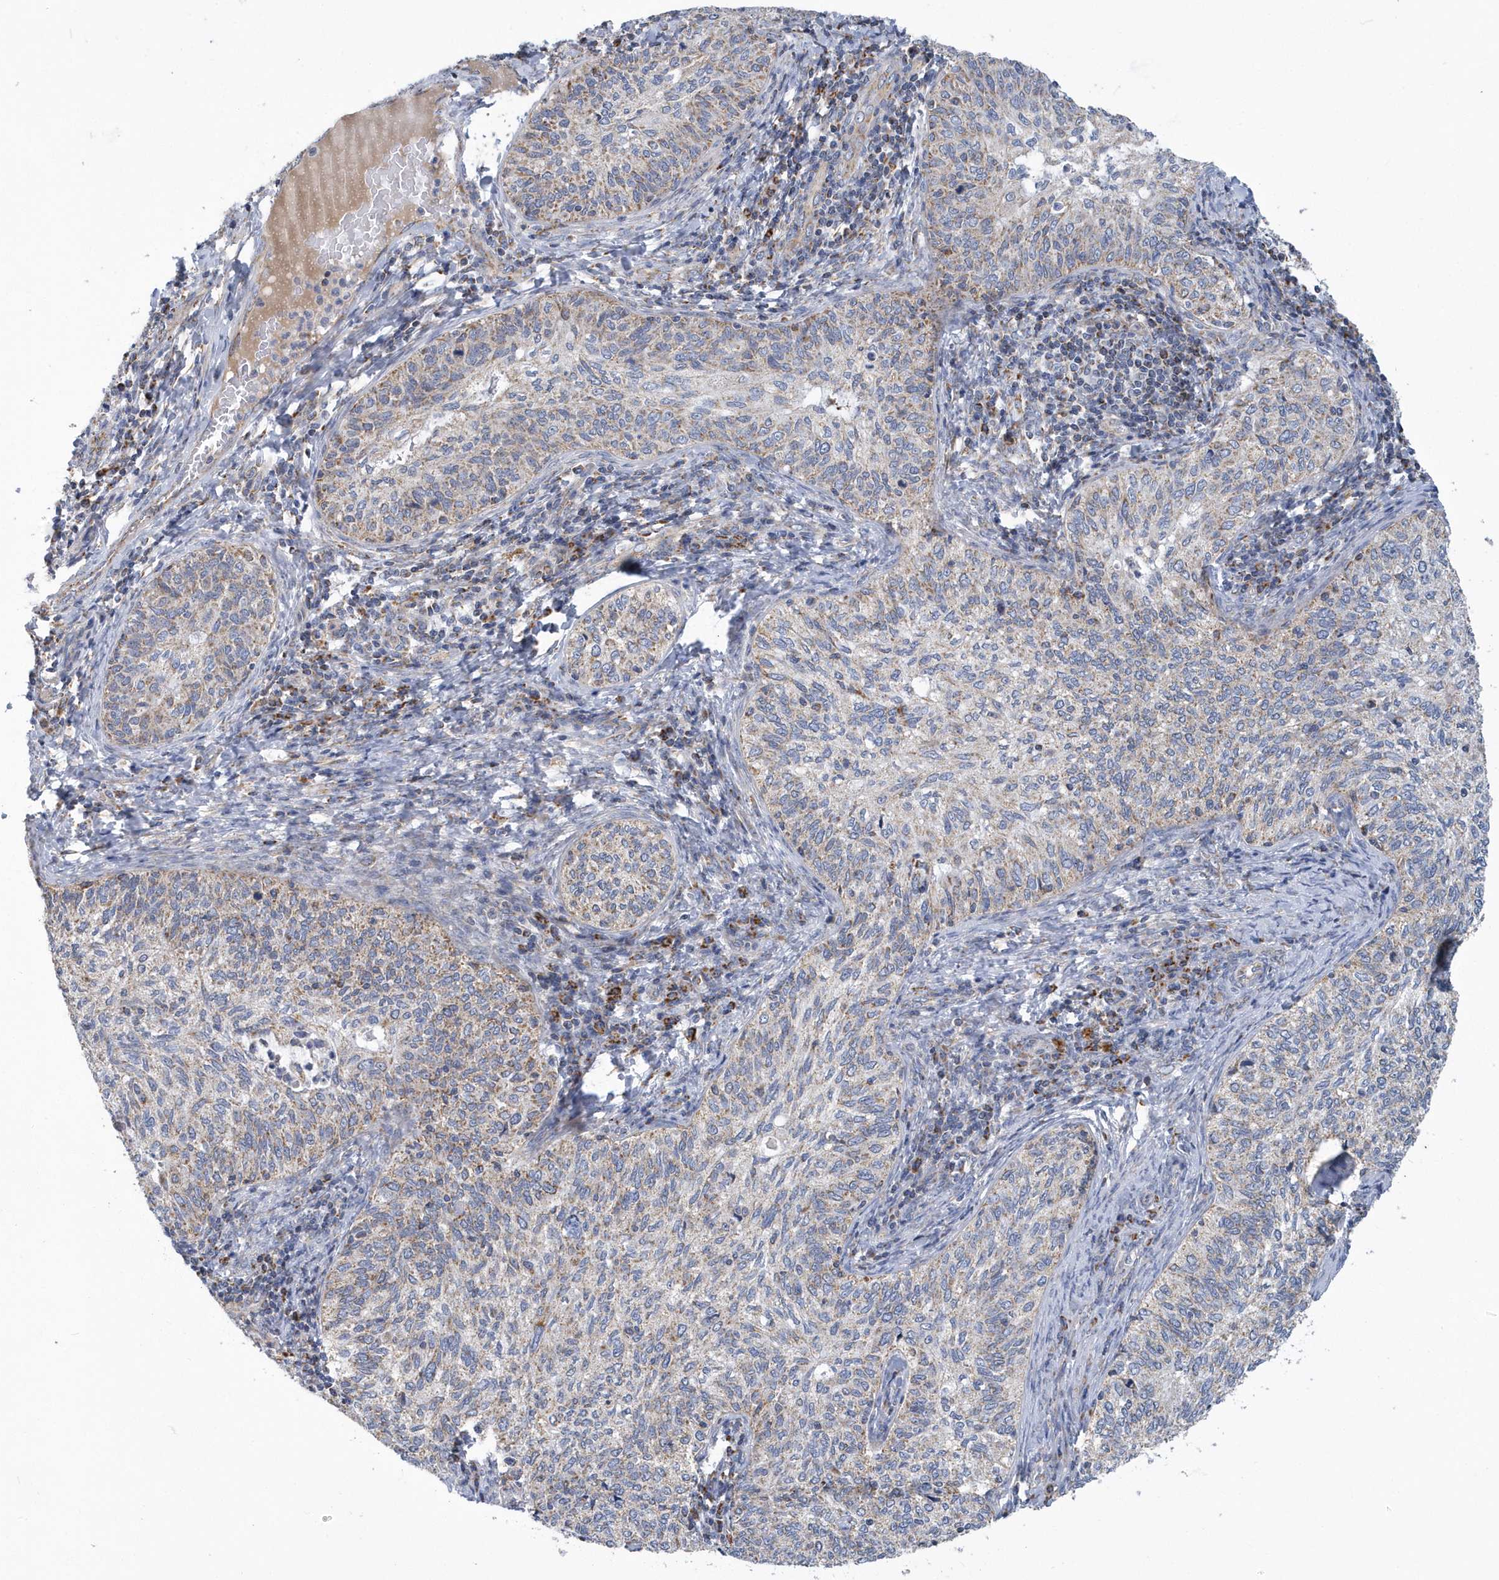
{"staining": {"intensity": "weak", "quantity": "25%-75%", "location": "cytoplasmic/membranous"}, "tissue": "cervical cancer", "cell_type": "Tumor cells", "image_type": "cancer", "snomed": [{"axis": "morphology", "description": "Squamous cell carcinoma, NOS"}, {"axis": "topography", "description": "Cervix"}], "caption": "Immunohistochemical staining of human squamous cell carcinoma (cervical) displays low levels of weak cytoplasmic/membranous protein expression in about 25%-75% of tumor cells.", "gene": "VWA5B2", "patient": {"sex": "female", "age": 30}}